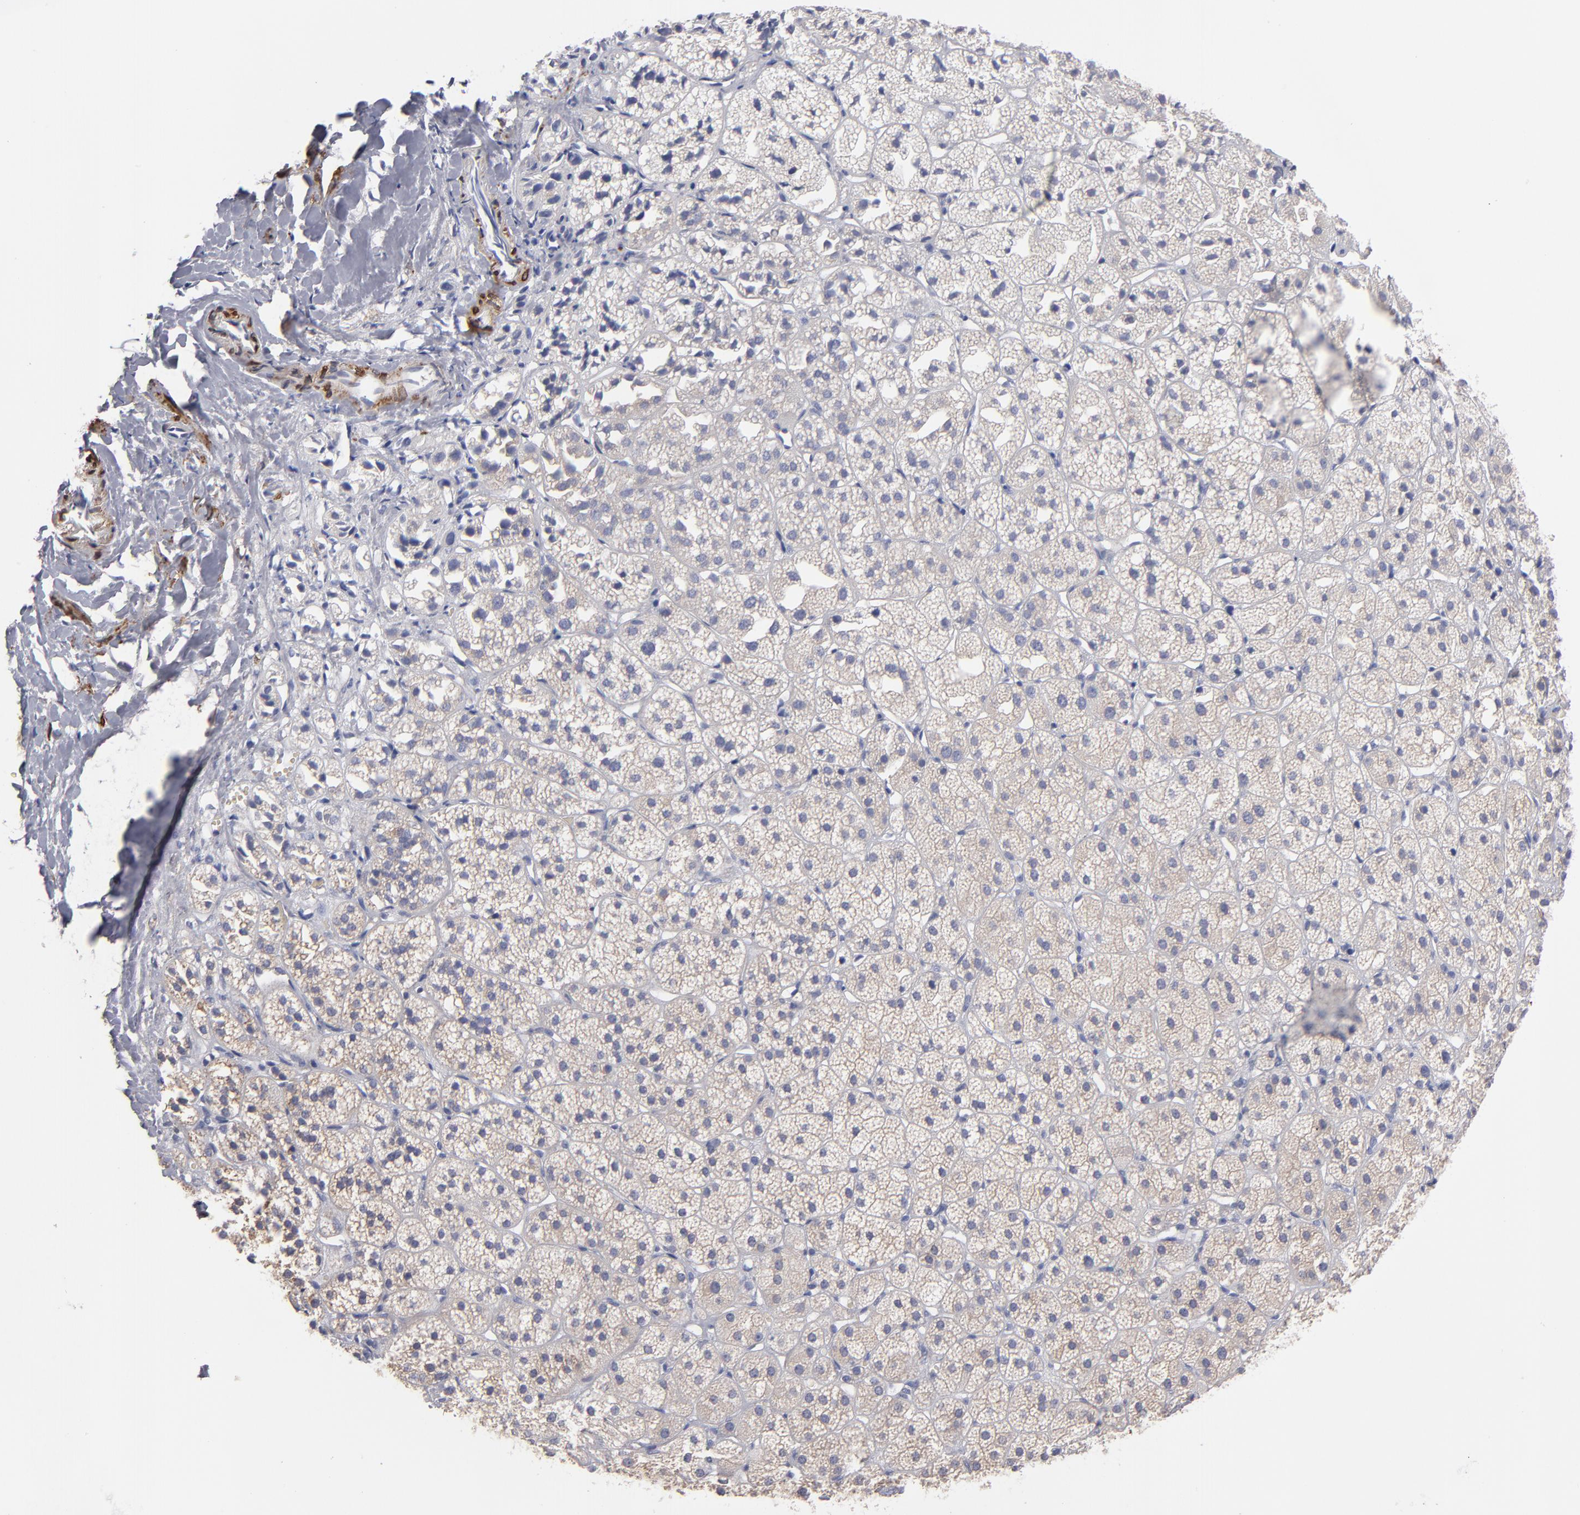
{"staining": {"intensity": "weak", "quantity": "25%-75%", "location": "cytoplasmic/membranous"}, "tissue": "adrenal gland", "cell_type": "Glandular cells", "image_type": "normal", "snomed": [{"axis": "morphology", "description": "Normal tissue, NOS"}, {"axis": "topography", "description": "Adrenal gland"}], "caption": "Protein staining displays weak cytoplasmic/membranous staining in about 25%-75% of glandular cells in benign adrenal gland.", "gene": "SLMAP", "patient": {"sex": "female", "age": 71}}